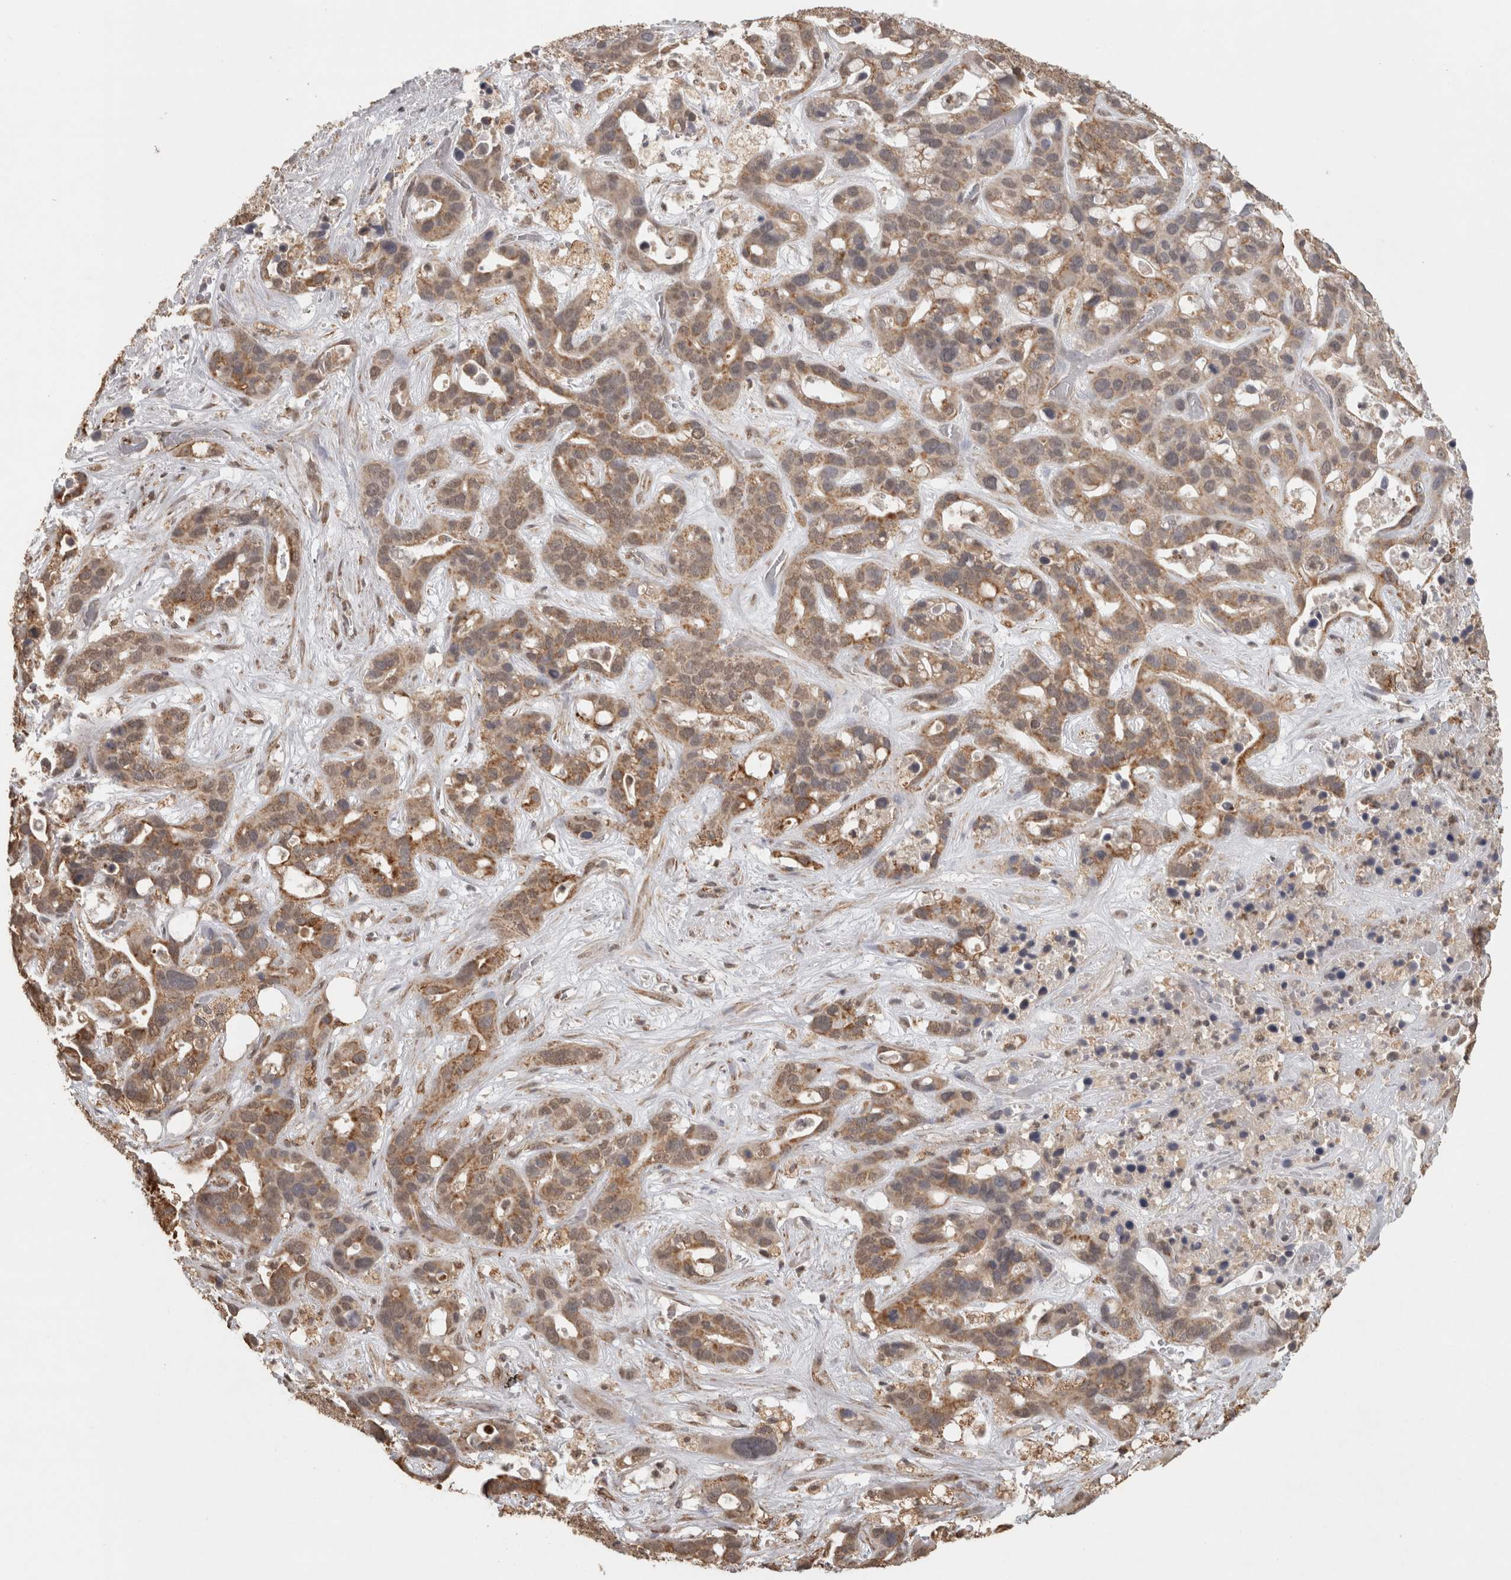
{"staining": {"intensity": "moderate", "quantity": ">75%", "location": "cytoplasmic/membranous"}, "tissue": "liver cancer", "cell_type": "Tumor cells", "image_type": "cancer", "snomed": [{"axis": "morphology", "description": "Cholangiocarcinoma"}, {"axis": "topography", "description": "Liver"}], "caption": "Immunohistochemistry histopathology image of neoplastic tissue: human liver cholangiocarcinoma stained using immunohistochemistry reveals medium levels of moderate protein expression localized specifically in the cytoplasmic/membranous of tumor cells, appearing as a cytoplasmic/membranous brown color.", "gene": "BNIP3L", "patient": {"sex": "female", "age": 65}}